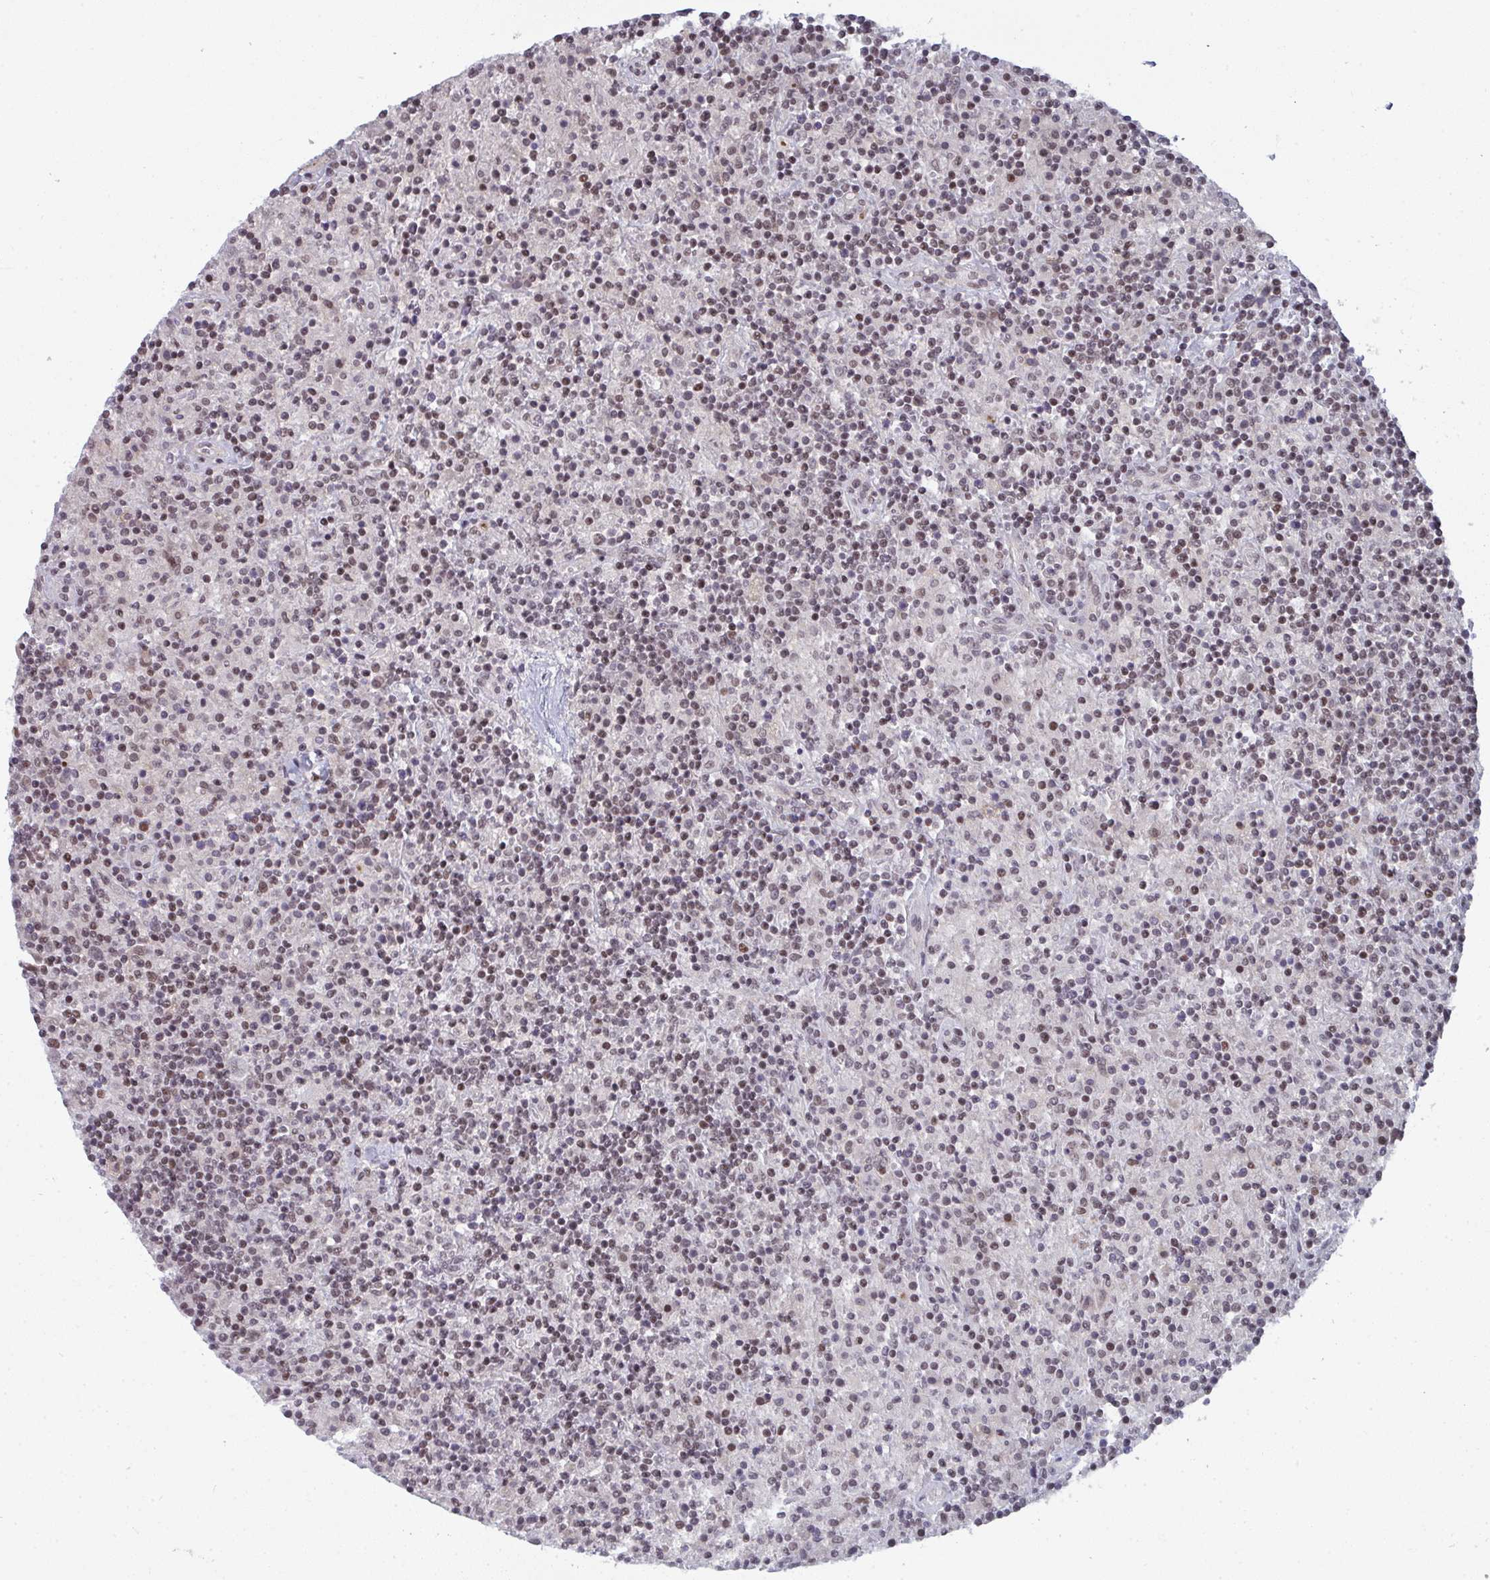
{"staining": {"intensity": "negative", "quantity": "none", "location": "none"}, "tissue": "lymphoma", "cell_type": "Tumor cells", "image_type": "cancer", "snomed": [{"axis": "morphology", "description": "Hodgkin's disease, NOS"}, {"axis": "topography", "description": "Lymph node"}], "caption": "IHC histopathology image of human lymphoma stained for a protein (brown), which reveals no positivity in tumor cells. The staining is performed using DAB (3,3'-diaminobenzidine) brown chromogen with nuclei counter-stained in using hematoxylin.", "gene": "ATF1", "patient": {"sex": "male", "age": 70}}